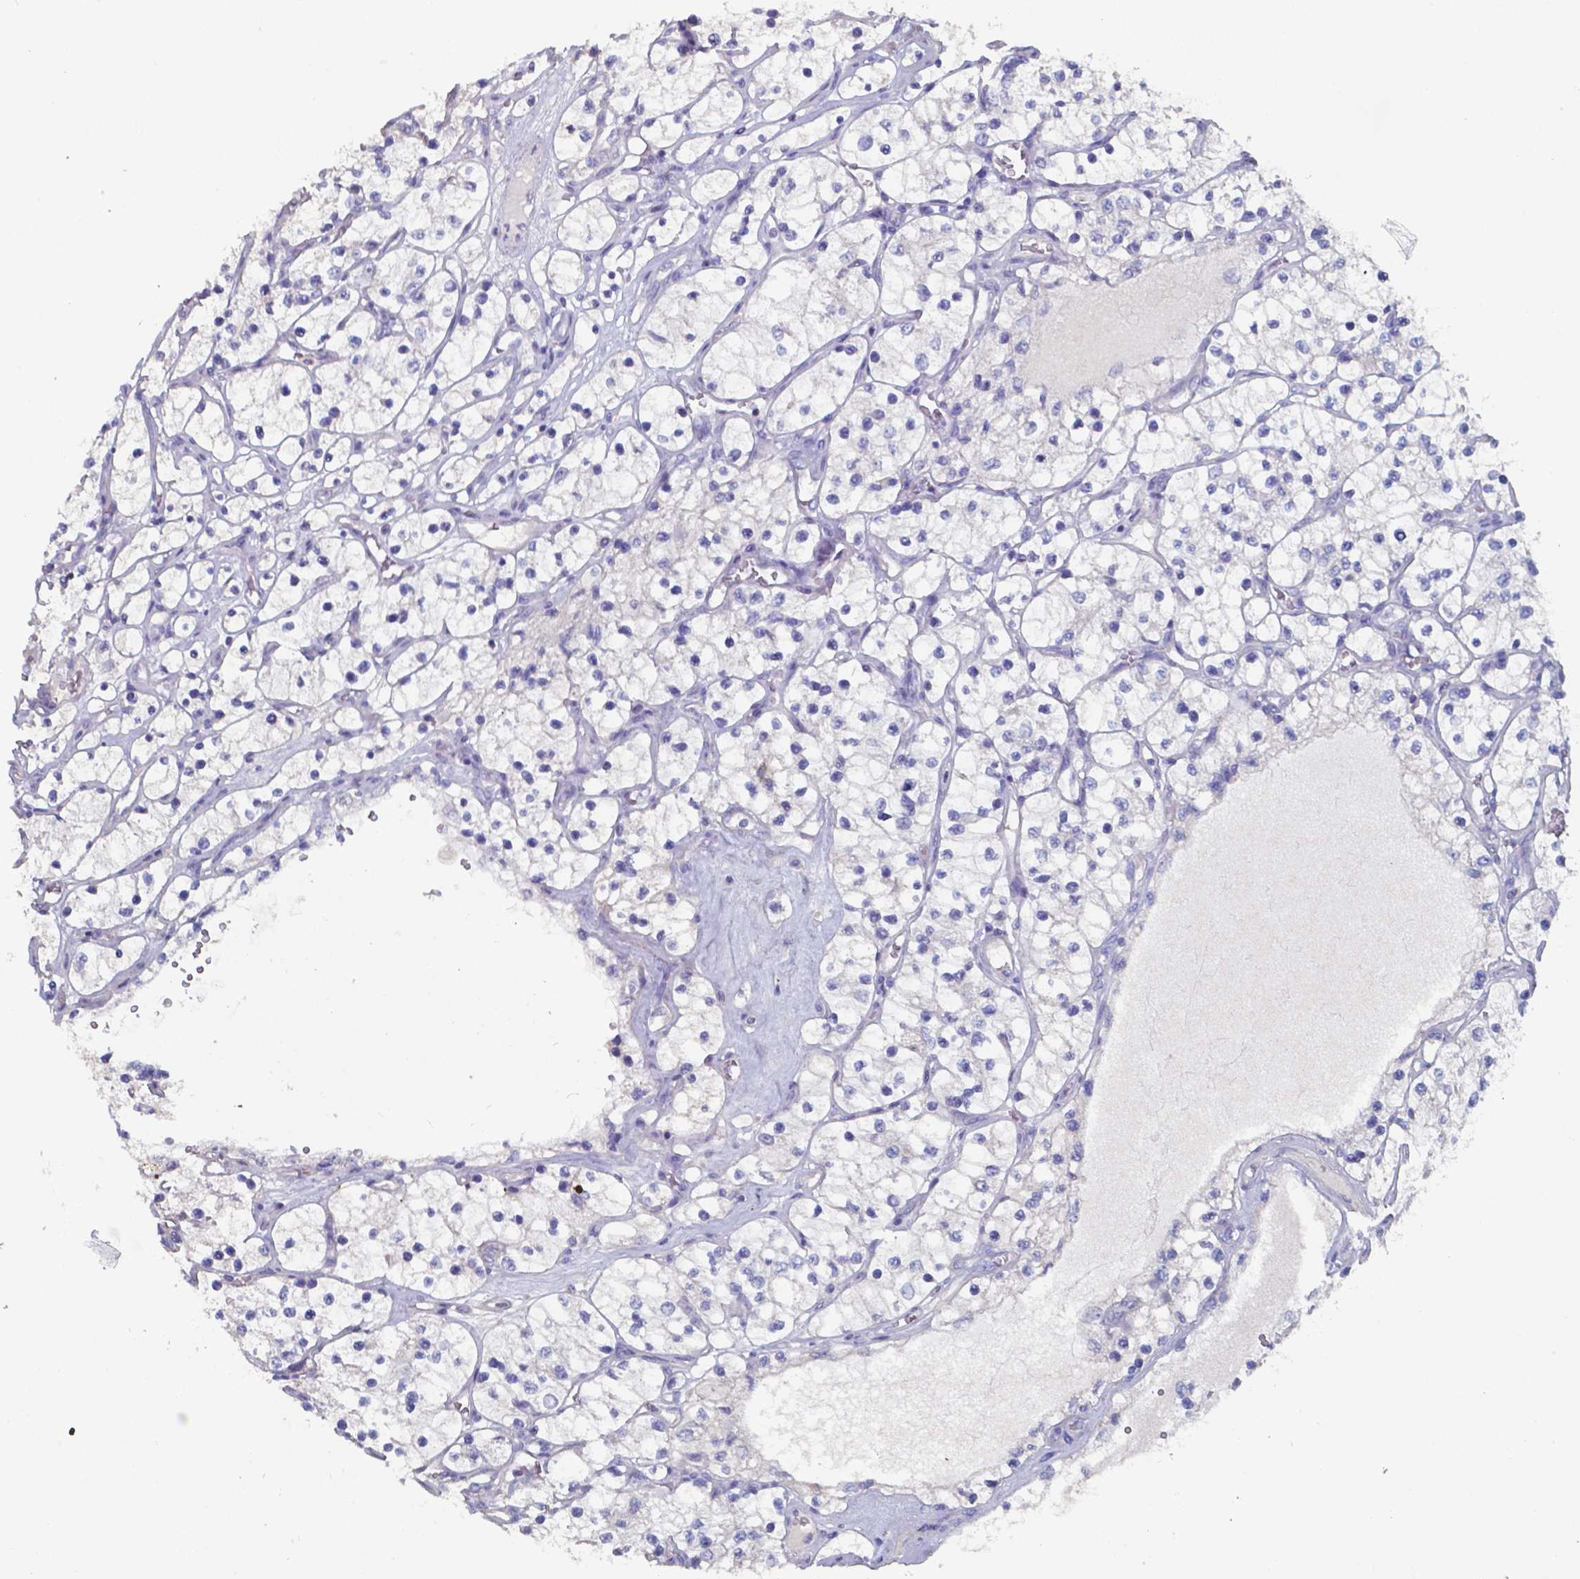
{"staining": {"intensity": "negative", "quantity": "none", "location": "none"}, "tissue": "renal cancer", "cell_type": "Tumor cells", "image_type": "cancer", "snomed": [{"axis": "morphology", "description": "Adenocarcinoma, NOS"}, {"axis": "topography", "description": "Kidney"}], "caption": "There is no significant staining in tumor cells of adenocarcinoma (renal).", "gene": "FOXJ1", "patient": {"sex": "female", "age": 69}}